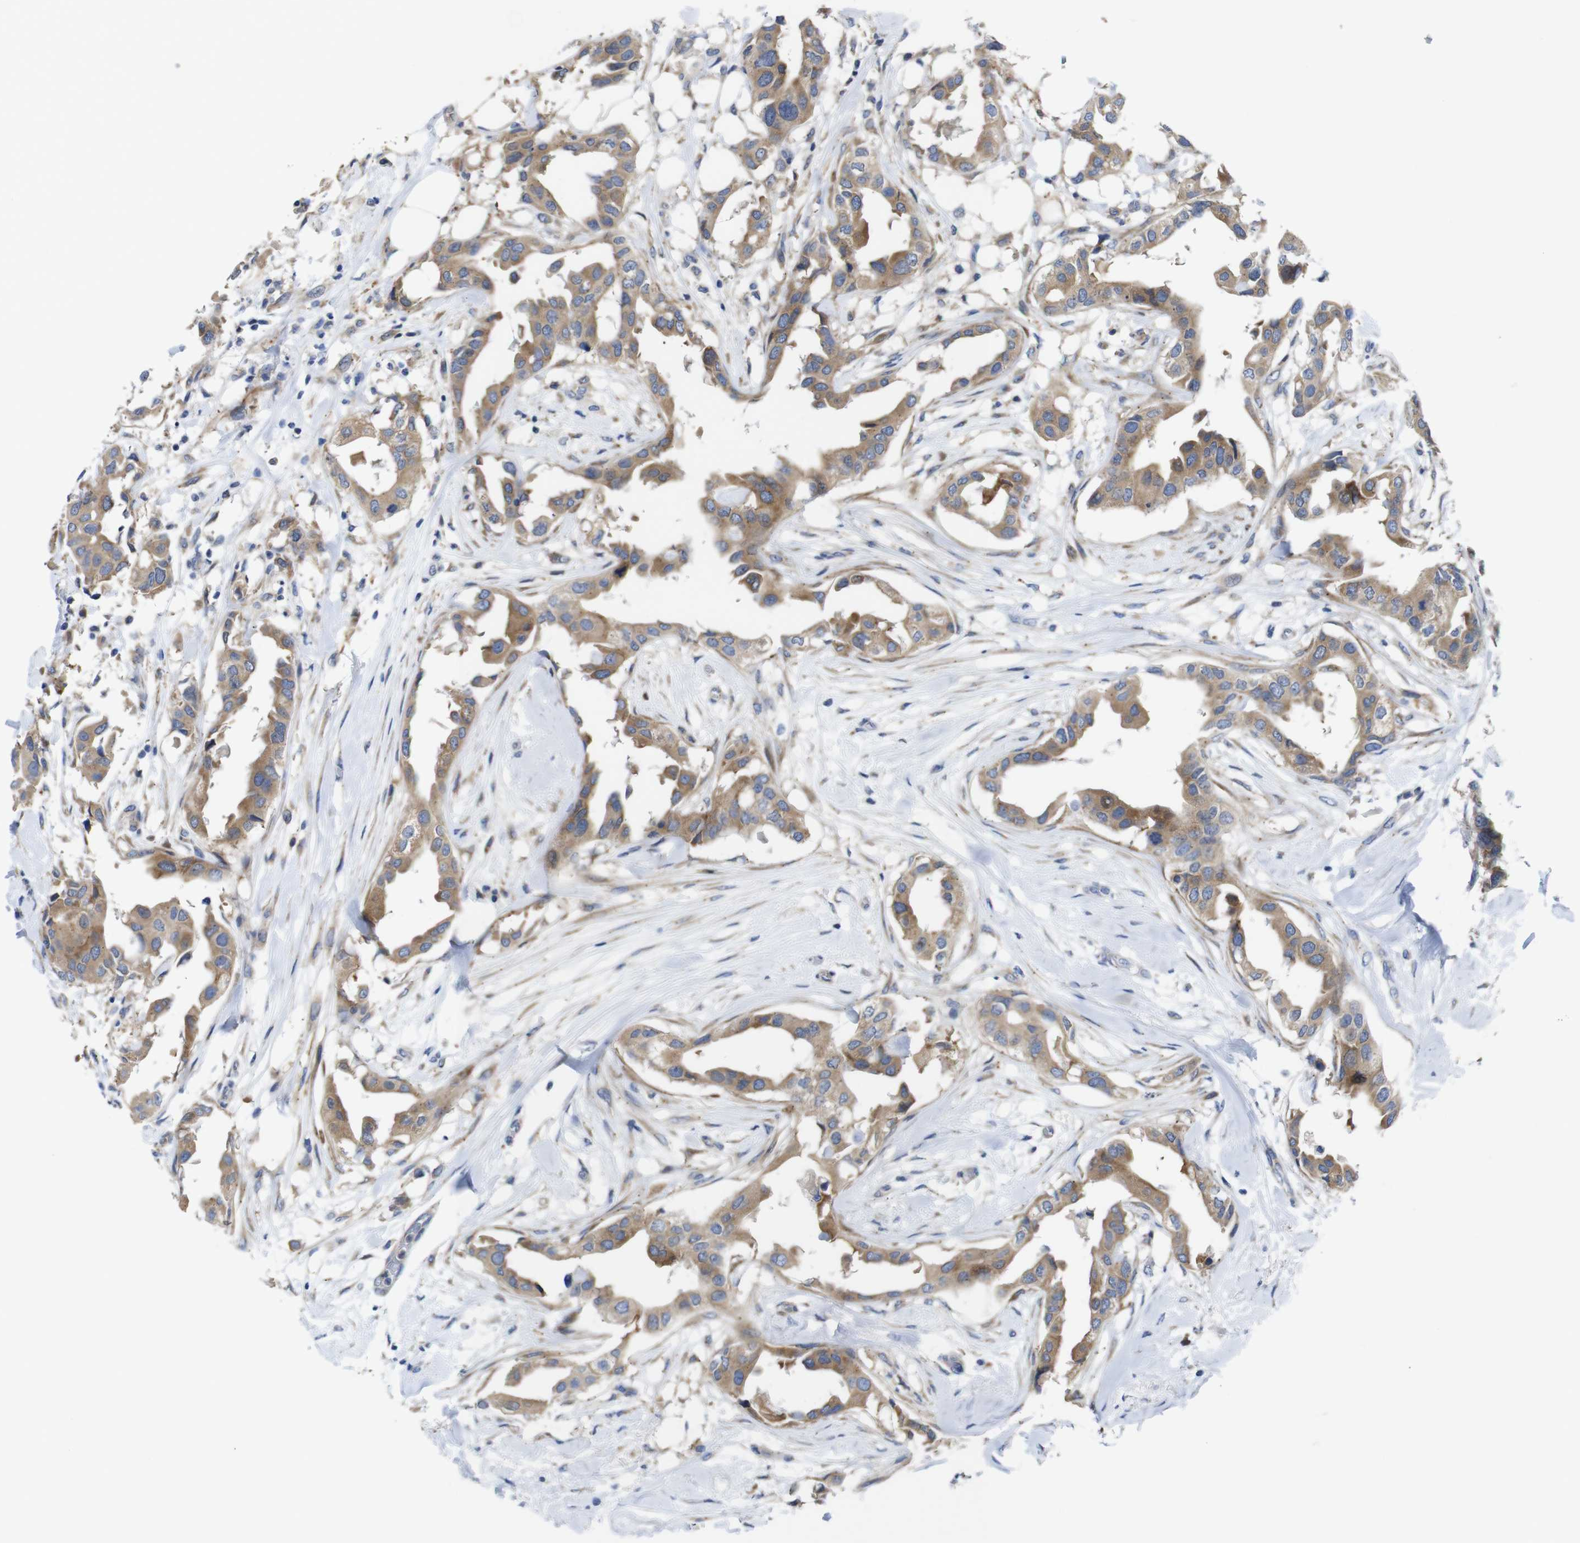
{"staining": {"intensity": "moderate", "quantity": ">75%", "location": "cytoplasmic/membranous"}, "tissue": "breast cancer", "cell_type": "Tumor cells", "image_type": "cancer", "snomed": [{"axis": "morphology", "description": "Duct carcinoma"}, {"axis": "topography", "description": "Breast"}], "caption": "Human breast cancer stained with a brown dye displays moderate cytoplasmic/membranous positive staining in approximately >75% of tumor cells.", "gene": "DDRGK1", "patient": {"sex": "female", "age": 40}}